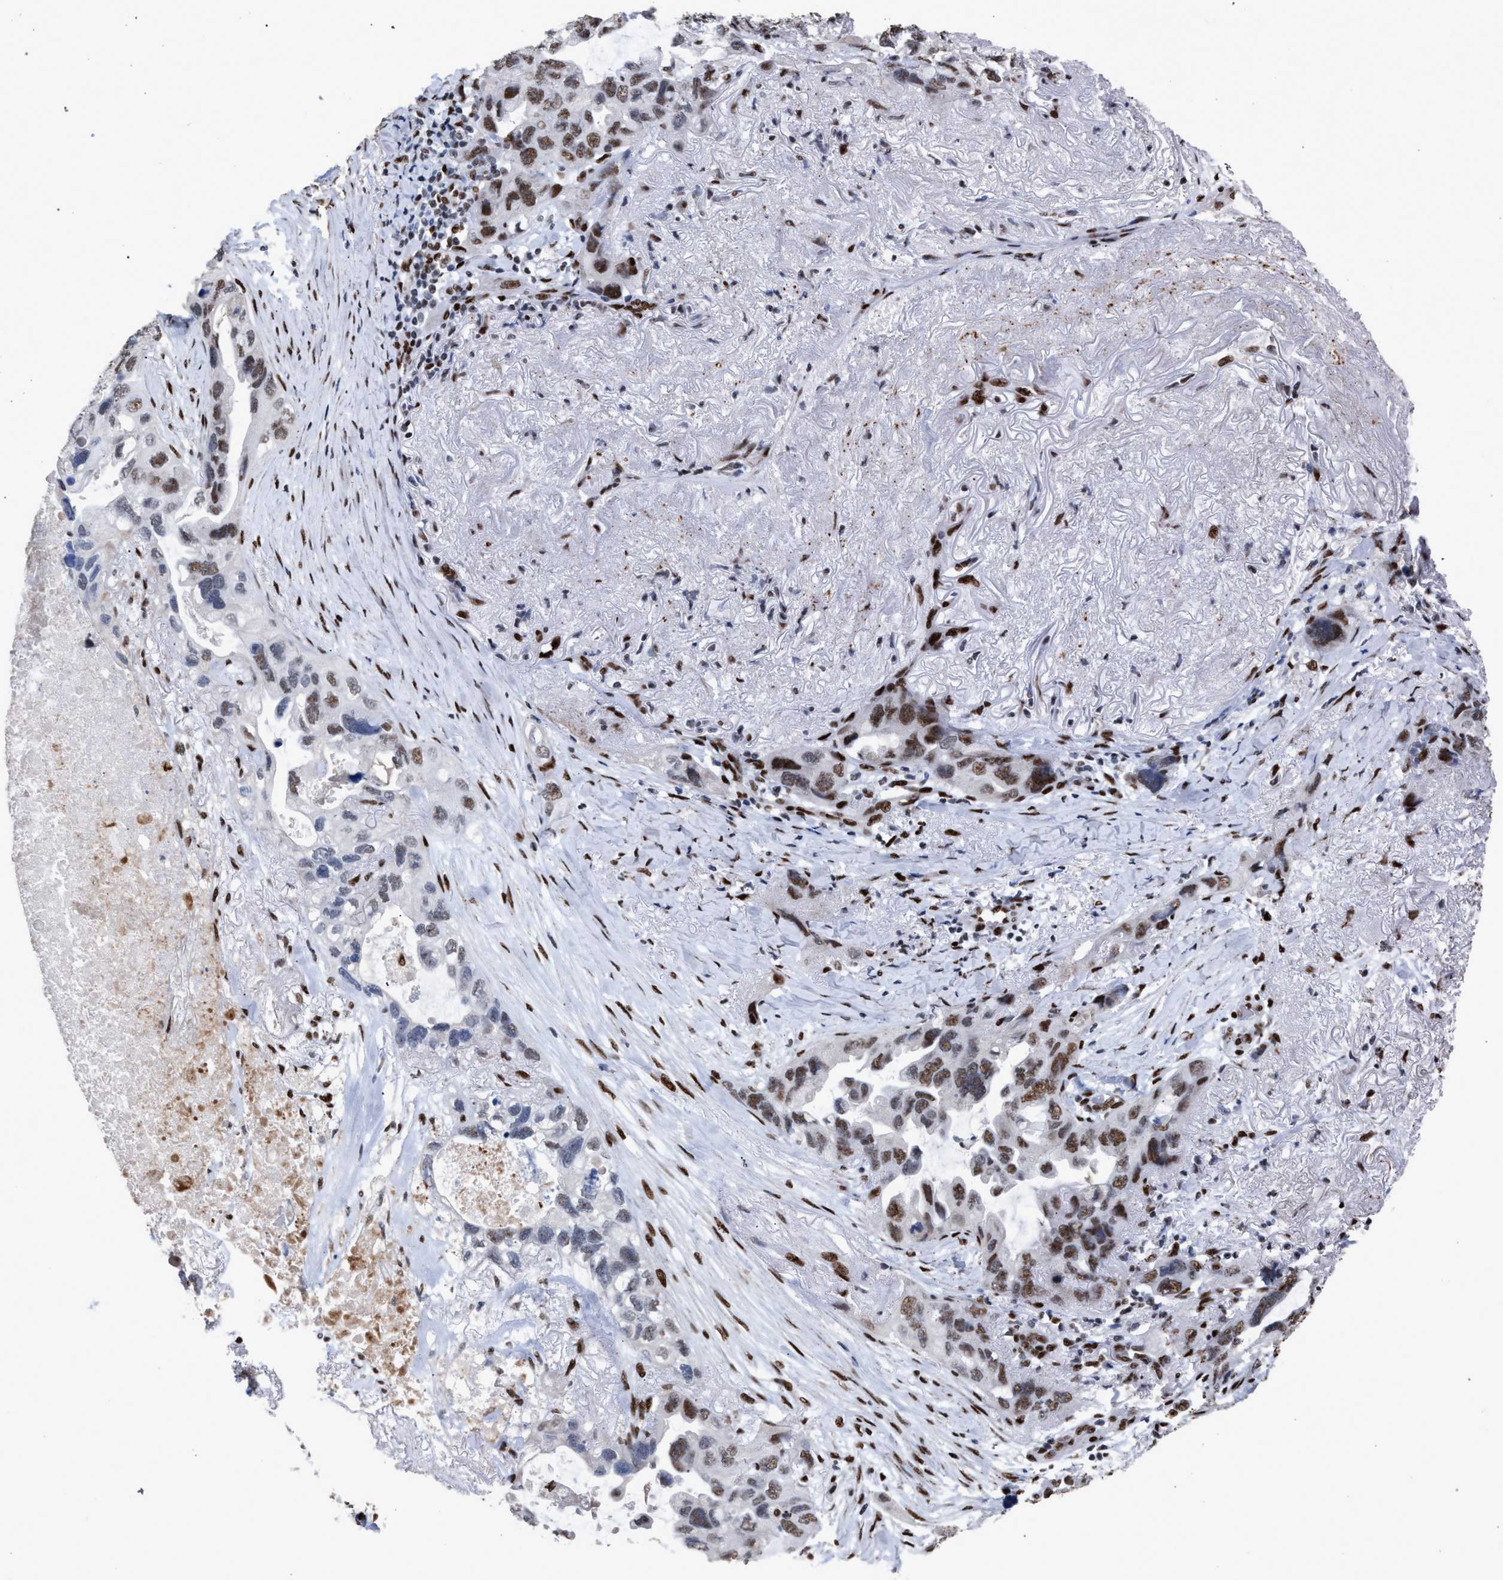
{"staining": {"intensity": "moderate", "quantity": "25%-75%", "location": "nuclear"}, "tissue": "lung cancer", "cell_type": "Tumor cells", "image_type": "cancer", "snomed": [{"axis": "morphology", "description": "Squamous cell carcinoma, NOS"}, {"axis": "topography", "description": "Lung"}], "caption": "Moderate nuclear expression for a protein is identified in about 25%-75% of tumor cells of lung squamous cell carcinoma using immunohistochemistry (IHC).", "gene": "TP53BP1", "patient": {"sex": "female", "age": 73}}